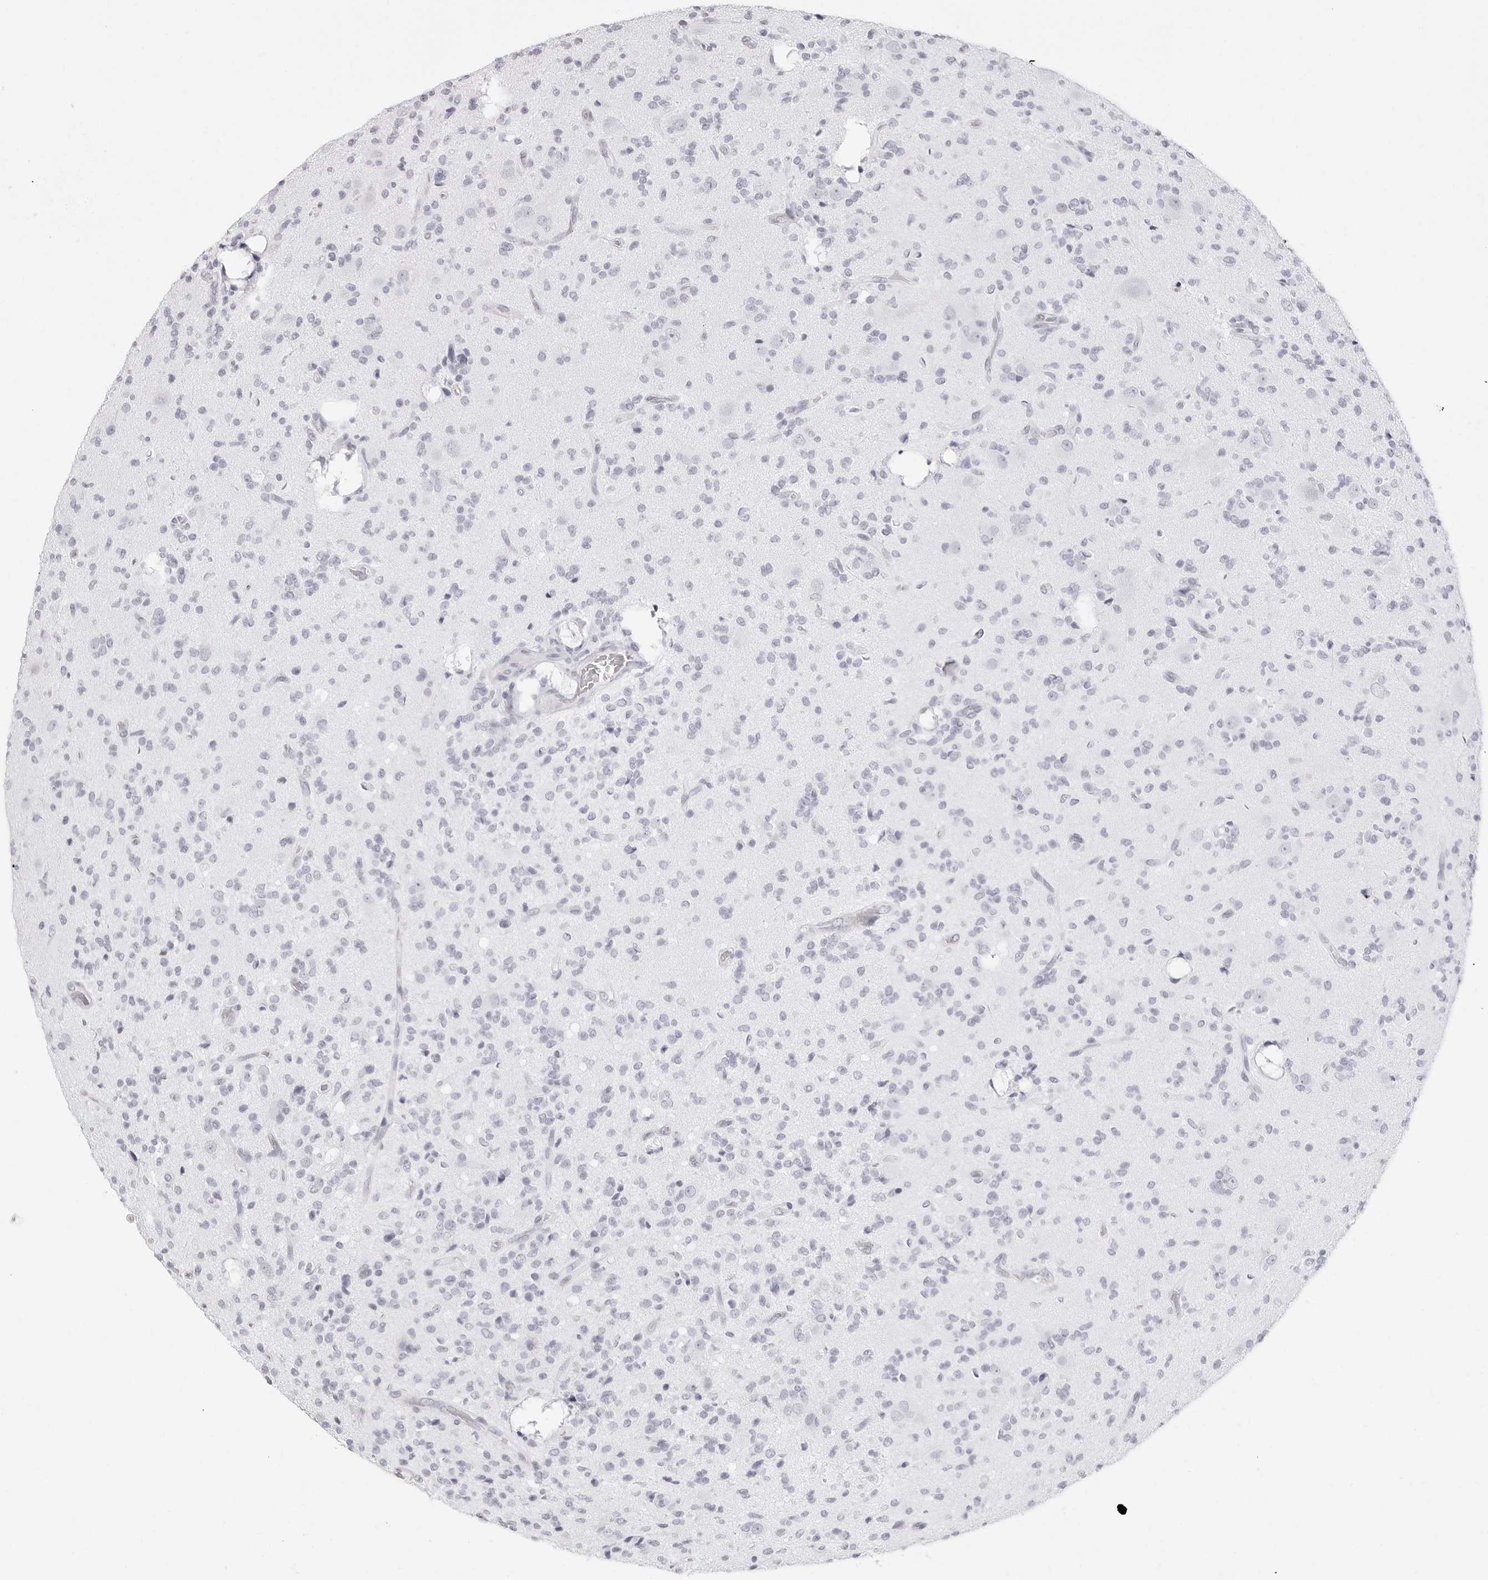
{"staining": {"intensity": "negative", "quantity": "none", "location": "none"}, "tissue": "glioma", "cell_type": "Tumor cells", "image_type": "cancer", "snomed": [{"axis": "morphology", "description": "Glioma, malignant, High grade"}, {"axis": "topography", "description": "Brain"}], "caption": "Image shows no significant protein positivity in tumor cells of malignant high-grade glioma.", "gene": "NASP", "patient": {"sex": "male", "age": 34}}